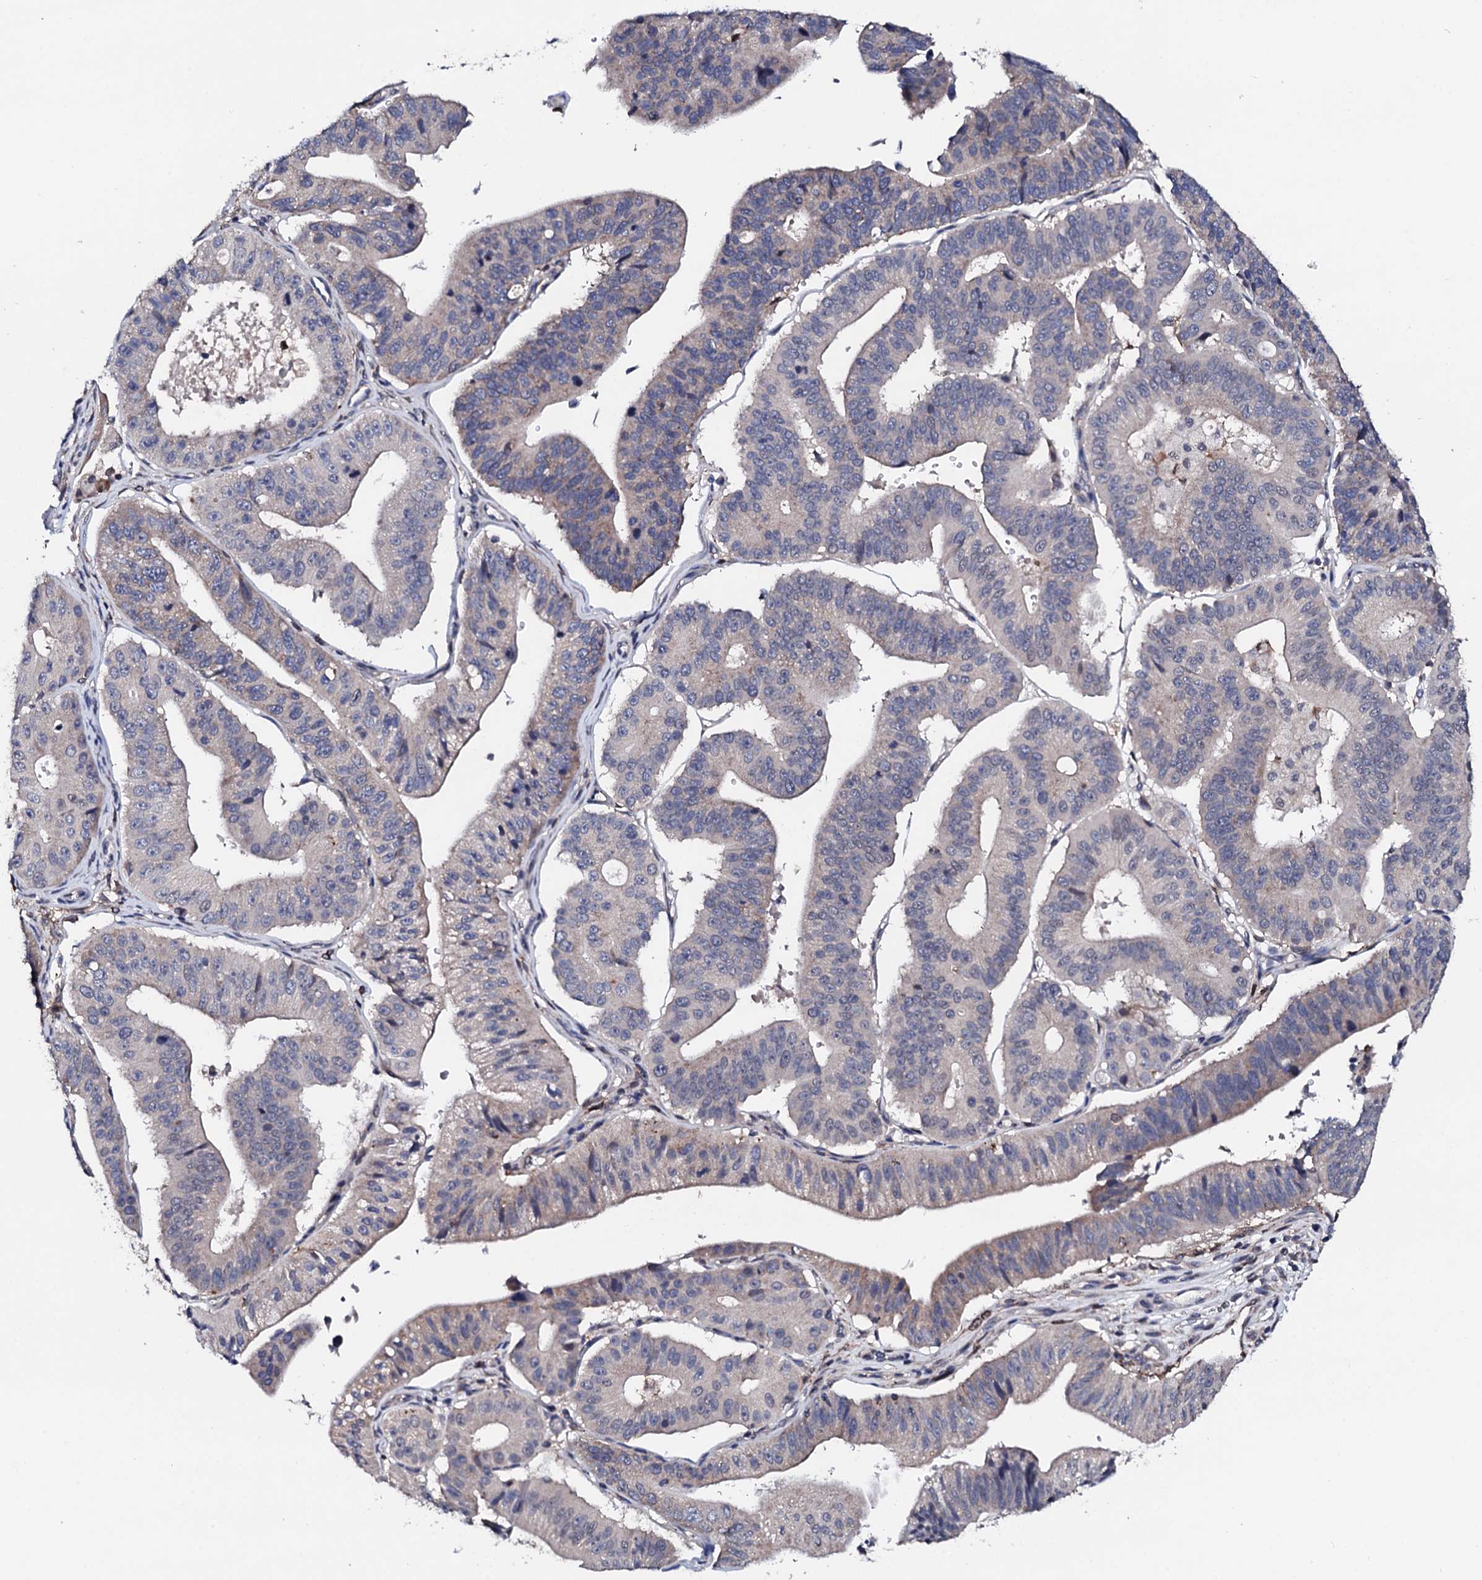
{"staining": {"intensity": "moderate", "quantity": "<25%", "location": "cytoplasmic/membranous"}, "tissue": "stomach cancer", "cell_type": "Tumor cells", "image_type": "cancer", "snomed": [{"axis": "morphology", "description": "Adenocarcinoma, NOS"}, {"axis": "topography", "description": "Stomach"}], "caption": "Tumor cells display moderate cytoplasmic/membranous expression in about <25% of cells in stomach cancer (adenocarcinoma). The staining was performed using DAB (3,3'-diaminobenzidine) to visualize the protein expression in brown, while the nuclei were stained in blue with hematoxylin (Magnification: 20x).", "gene": "EDC3", "patient": {"sex": "male", "age": 59}}